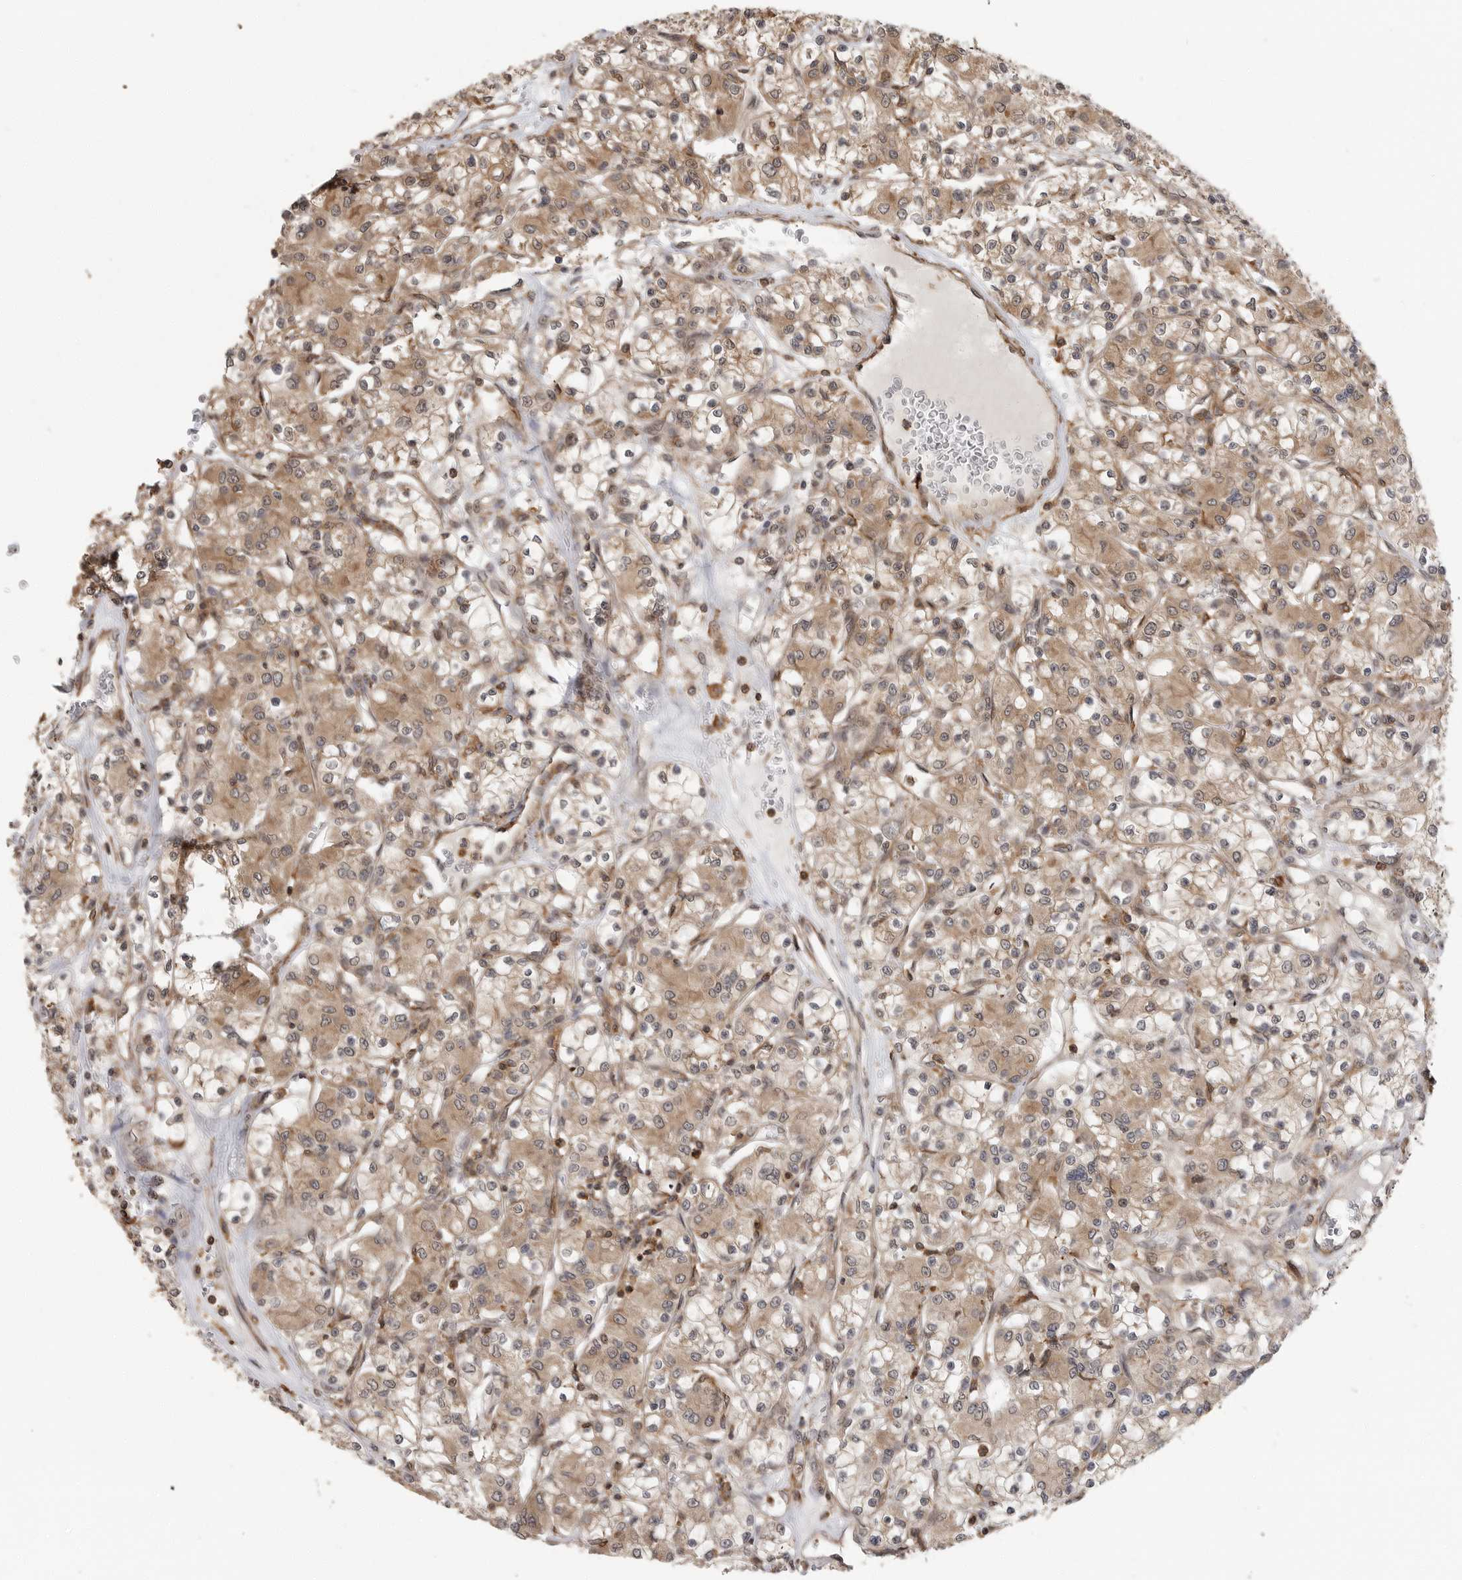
{"staining": {"intensity": "moderate", "quantity": ">75%", "location": "cytoplasmic/membranous"}, "tissue": "renal cancer", "cell_type": "Tumor cells", "image_type": "cancer", "snomed": [{"axis": "morphology", "description": "Adenocarcinoma, NOS"}, {"axis": "topography", "description": "Kidney"}], "caption": "A photomicrograph of renal adenocarcinoma stained for a protein demonstrates moderate cytoplasmic/membranous brown staining in tumor cells.", "gene": "ERN1", "patient": {"sex": "female", "age": 59}}